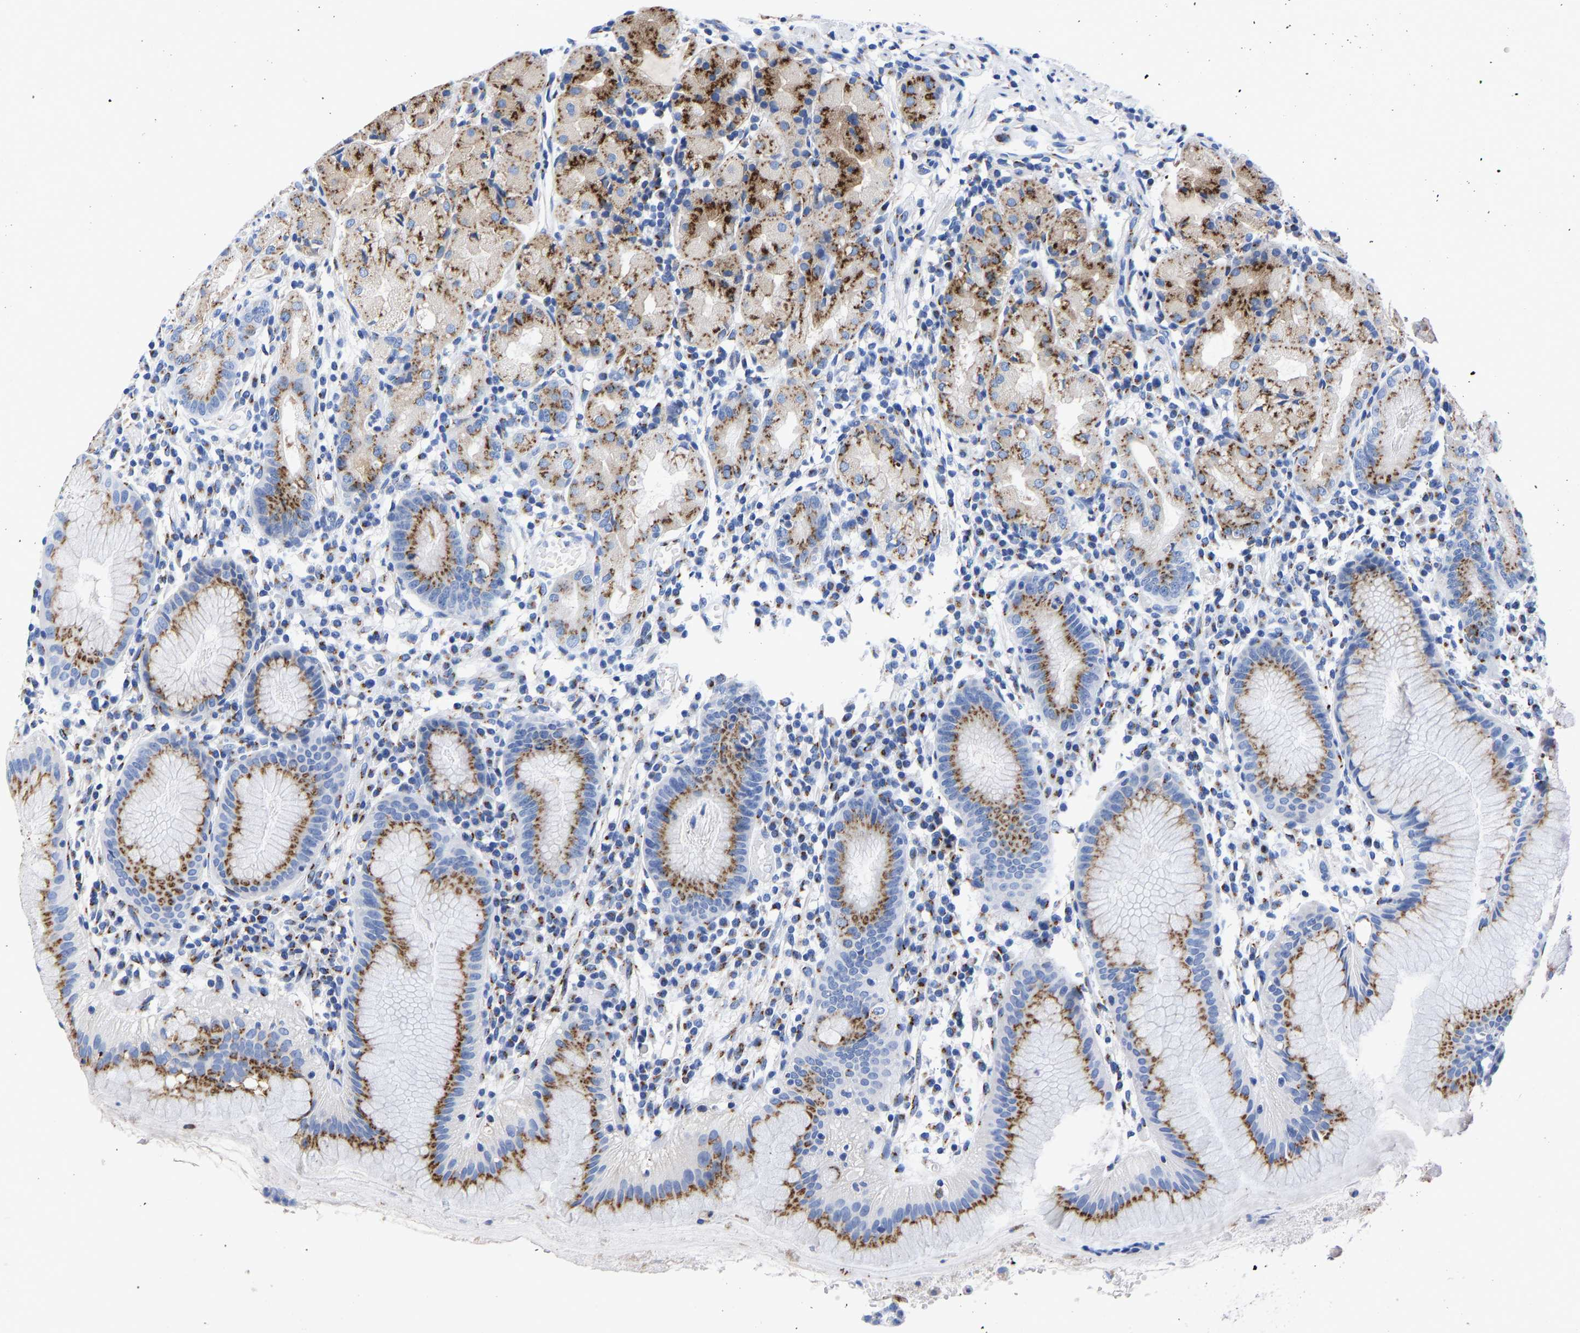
{"staining": {"intensity": "strong", "quantity": ">75%", "location": "cytoplasmic/membranous"}, "tissue": "stomach", "cell_type": "Glandular cells", "image_type": "normal", "snomed": [{"axis": "morphology", "description": "Normal tissue, NOS"}, {"axis": "topography", "description": "Stomach"}, {"axis": "topography", "description": "Stomach, lower"}], "caption": "About >75% of glandular cells in normal stomach reveal strong cytoplasmic/membranous protein staining as visualized by brown immunohistochemical staining.", "gene": "TMEM87A", "patient": {"sex": "female", "age": 75}}